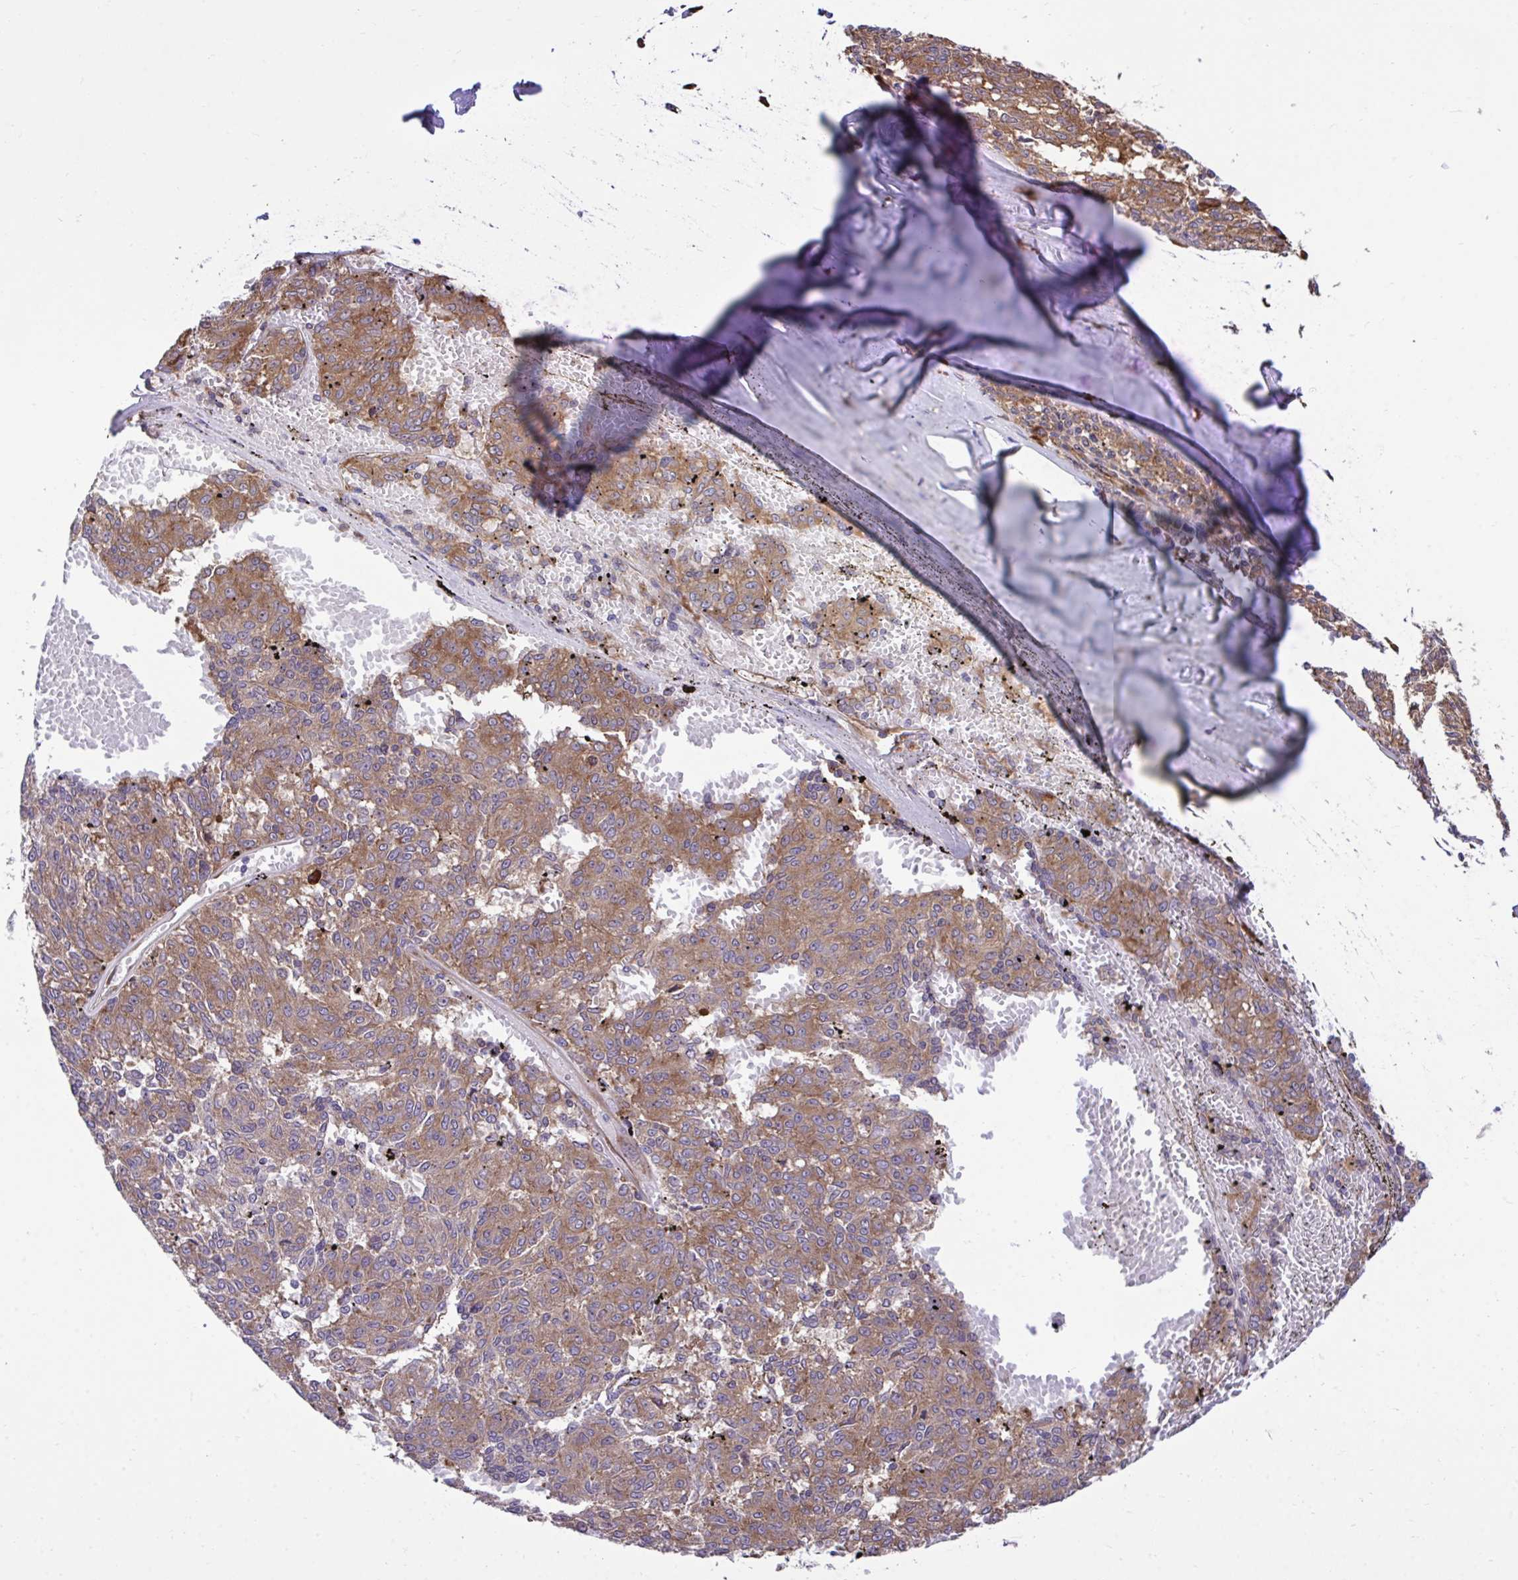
{"staining": {"intensity": "moderate", "quantity": ">75%", "location": "cytoplasmic/membranous"}, "tissue": "melanoma", "cell_type": "Tumor cells", "image_type": "cancer", "snomed": [{"axis": "morphology", "description": "Malignant melanoma, NOS"}, {"axis": "topography", "description": "Skin"}], "caption": "Immunohistochemical staining of melanoma shows medium levels of moderate cytoplasmic/membranous protein positivity in about >75% of tumor cells.", "gene": "RPS15", "patient": {"sex": "female", "age": 72}}